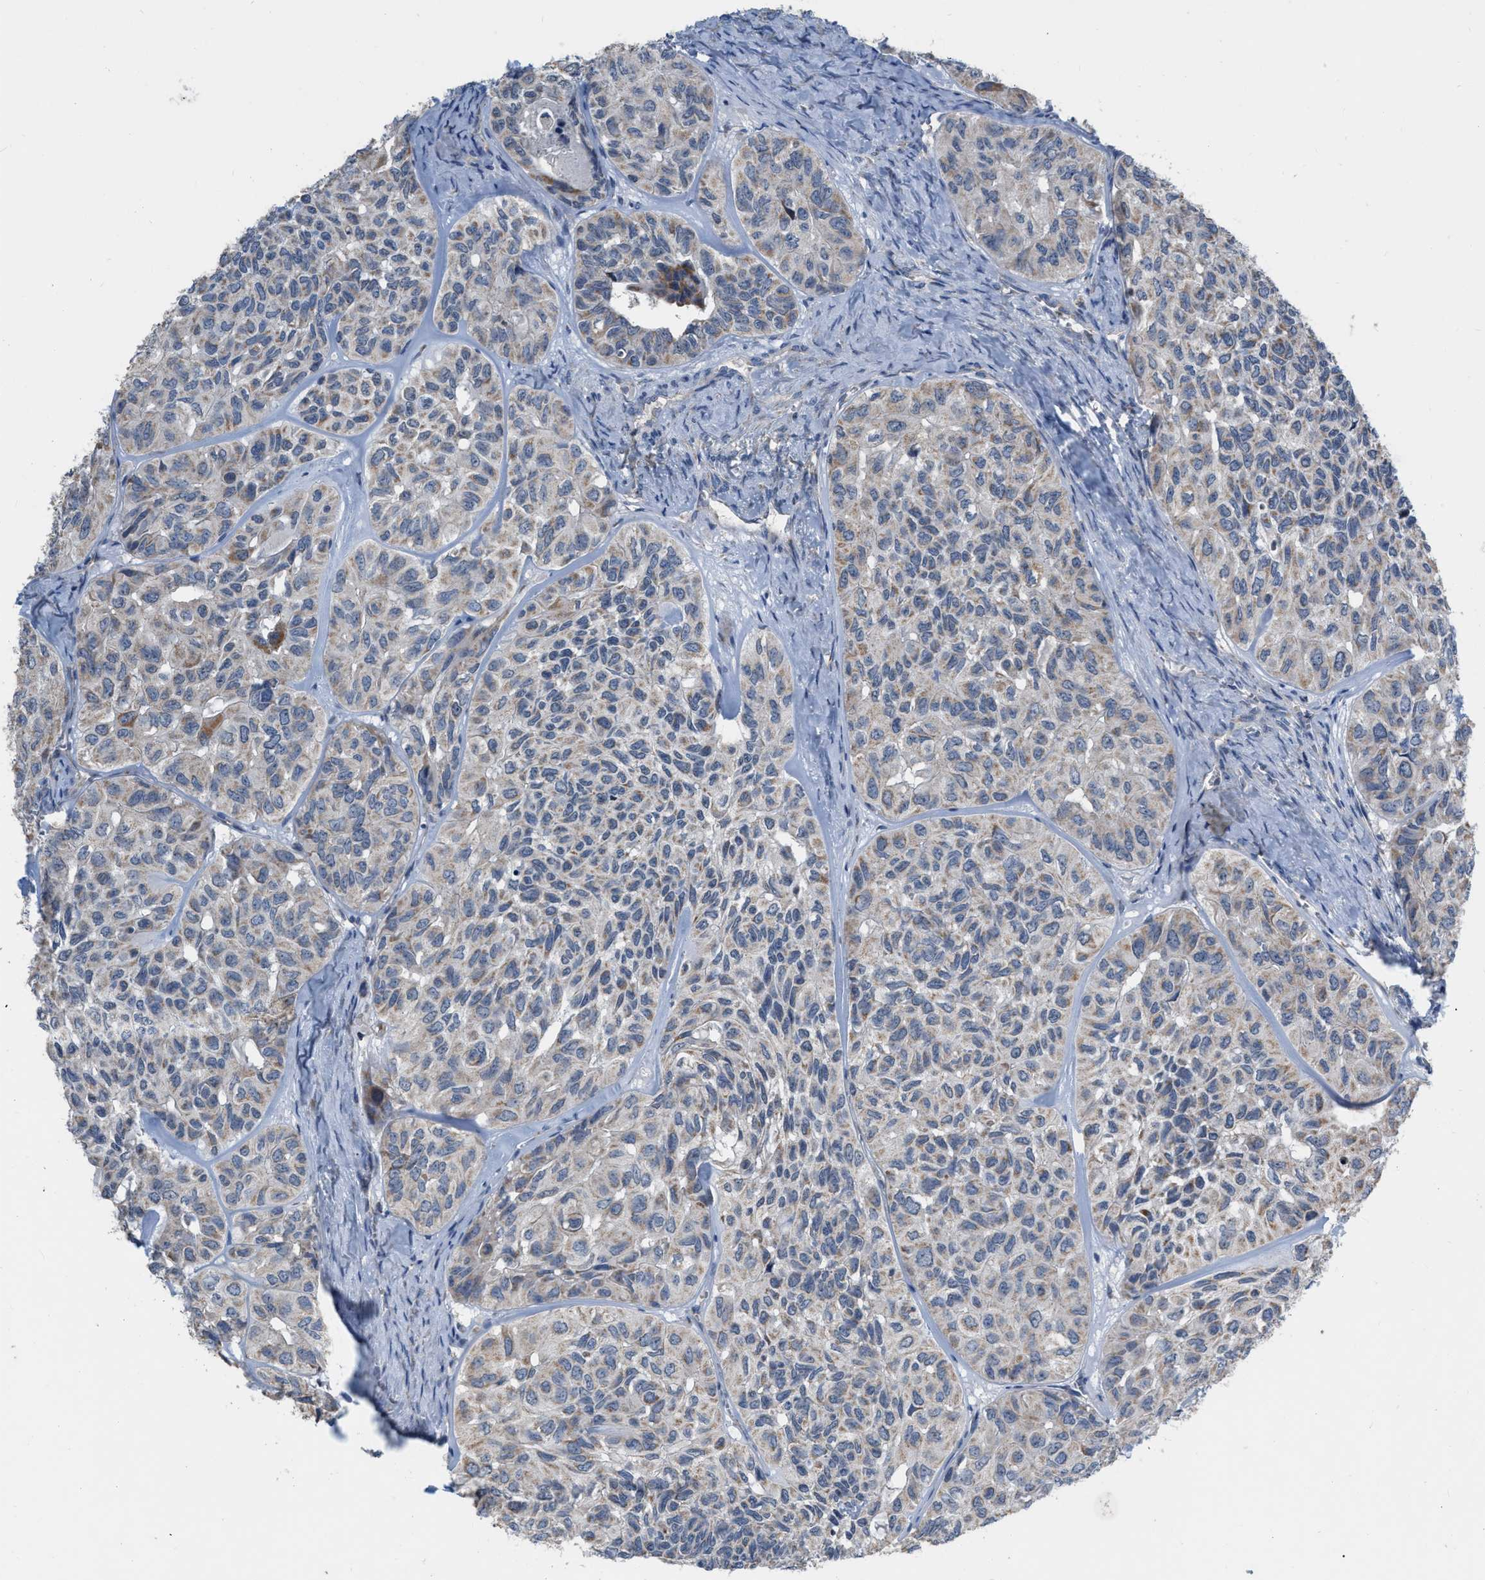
{"staining": {"intensity": "negative", "quantity": "none", "location": "none"}, "tissue": "head and neck cancer", "cell_type": "Tumor cells", "image_type": "cancer", "snomed": [{"axis": "morphology", "description": "Adenocarcinoma, NOS"}, {"axis": "topography", "description": "Salivary gland, NOS"}, {"axis": "topography", "description": "Head-Neck"}], "caption": "Immunohistochemistry (IHC) of adenocarcinoma (head and neck) shows no expression in tumor cells.", "gene": "DDX56", "patient": {"sex": "female", "age": 76}}